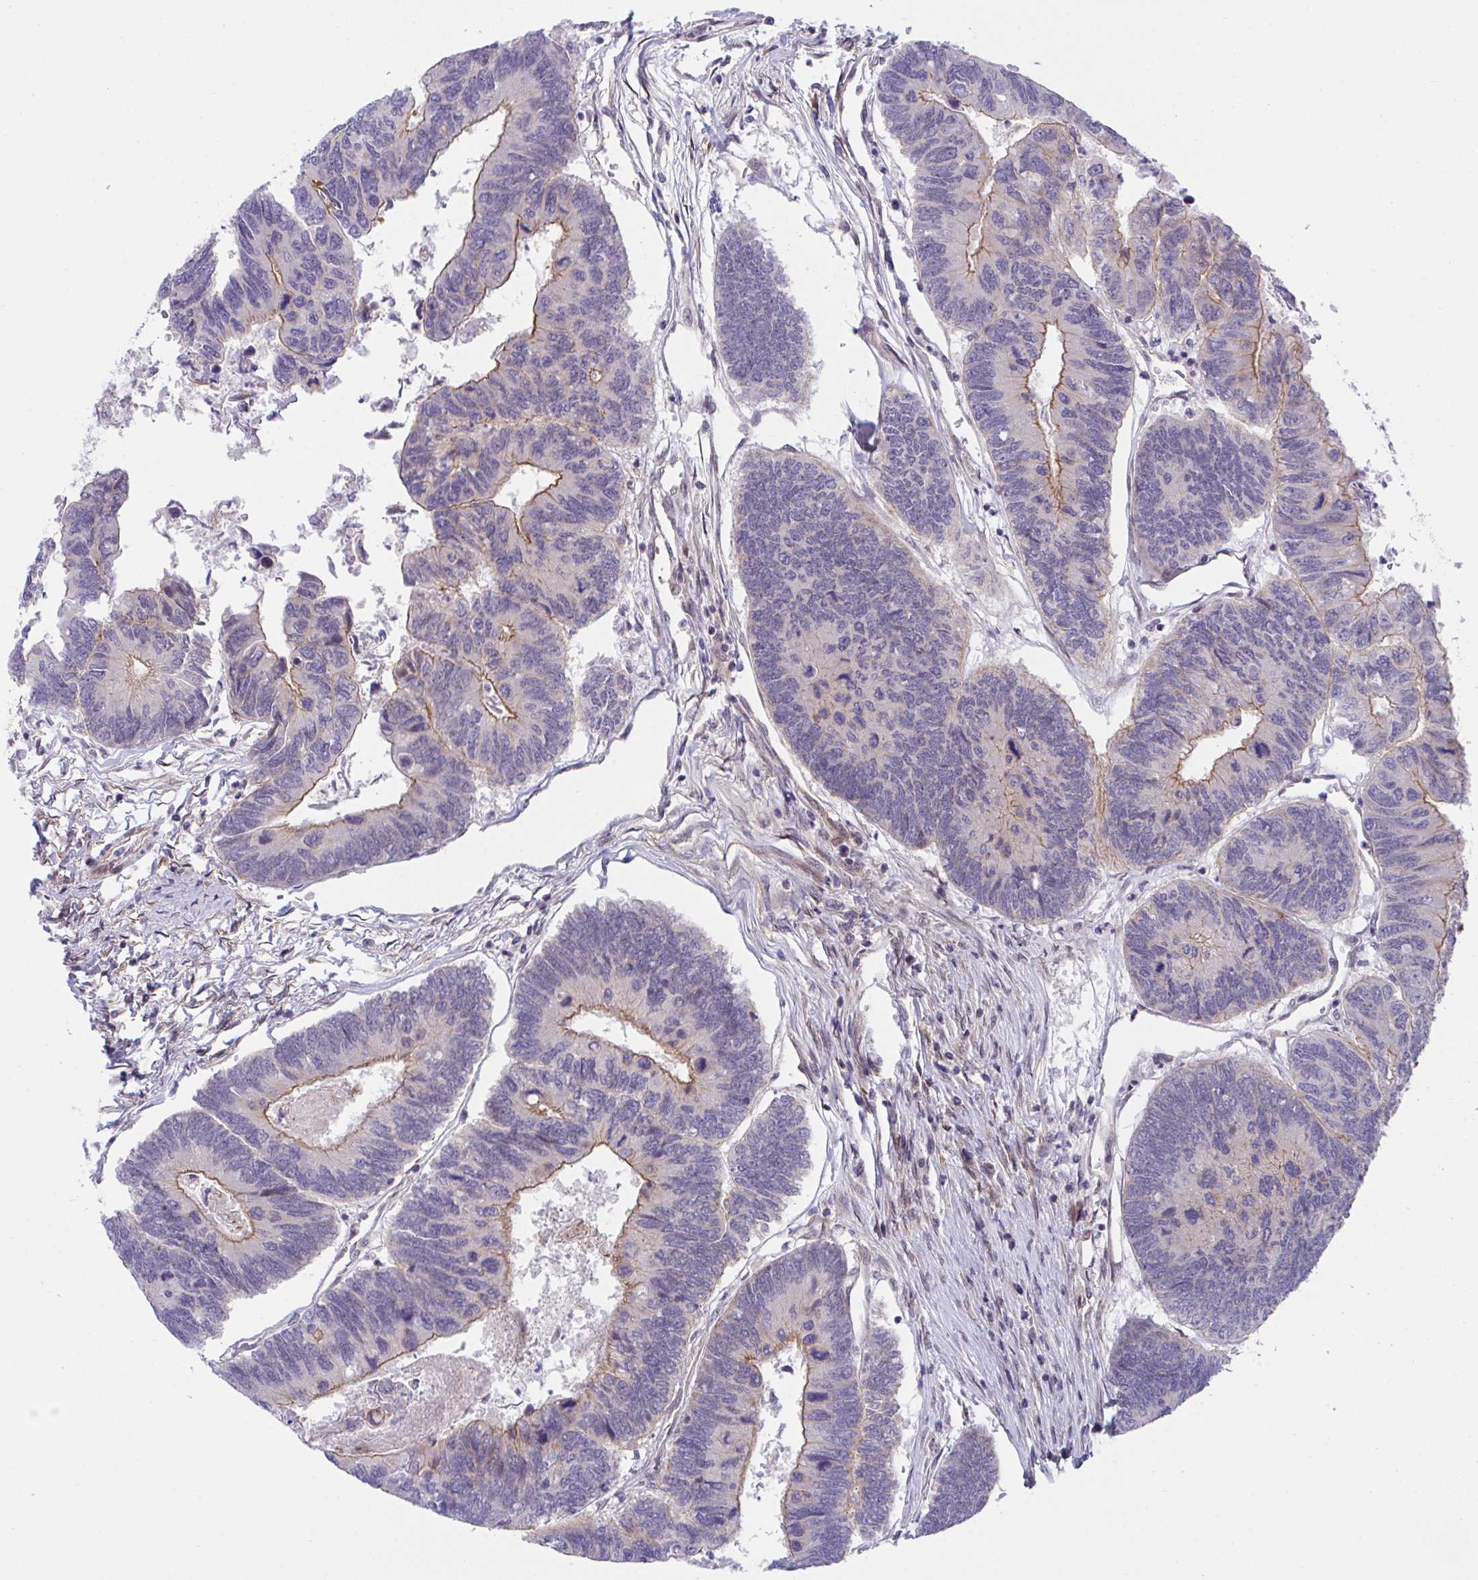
{"staining": {"intensity": "moderate", "quantity": "25%-75%", "location": "cytoplasmic/membranous"}, "tissue": "colorectal cancer", "cell_type": "Tumor cells", "image_type": "cancer", "snomed": [{"axis": "morphology", "description": "Adenocarcinoma, NOS"}, {"axis": "topography", "description": "Colon"}], "caption": "Moderate cytoplasmic/membranous staining is identified in about 25%-75% of tumor cells in colorectal cancer (adenocarcinoma).", "gene": "ZBED3", "patient": {"sex": "female", "age": 67}}